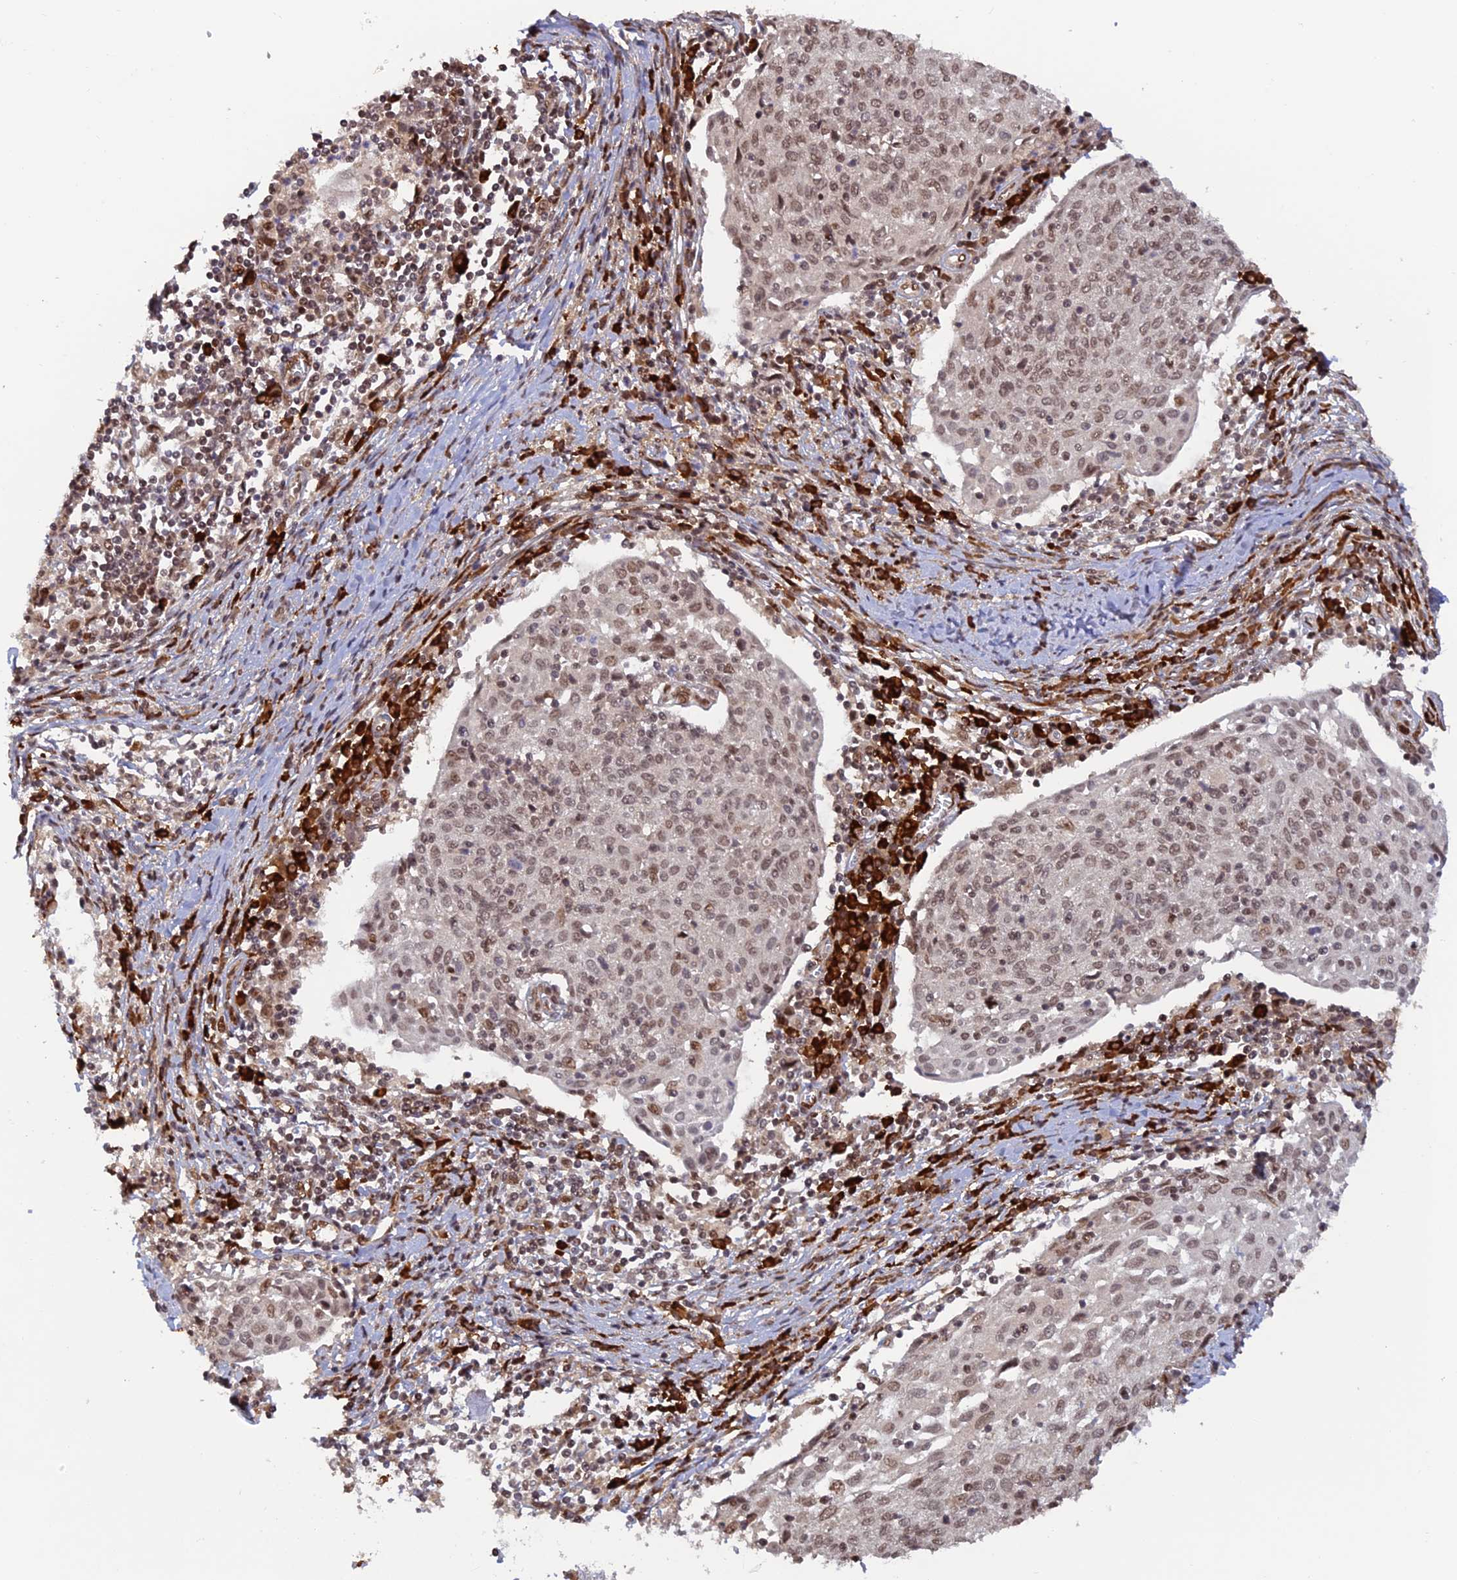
{"staining": {"intensity": "moderate", "quantity": ">75%", "location": "nuclear"}, "tissue": "cervical cancer", "cell_type": "Tumor cells", "image_type": "cancer", "snomed": [{"axis": "morphology", "description": "Squamous cell carcinoma, NOS"}, {"axis": "topography", "description": "Cervix"}], "caption": "A micrograph of human squamous cell carcinoma (cervical) stained for a protein exhibits moderate nuclear brown staining in tumor cells.", "gene": "ZNF565", "patient": {"sex": "female", "age": 52}}